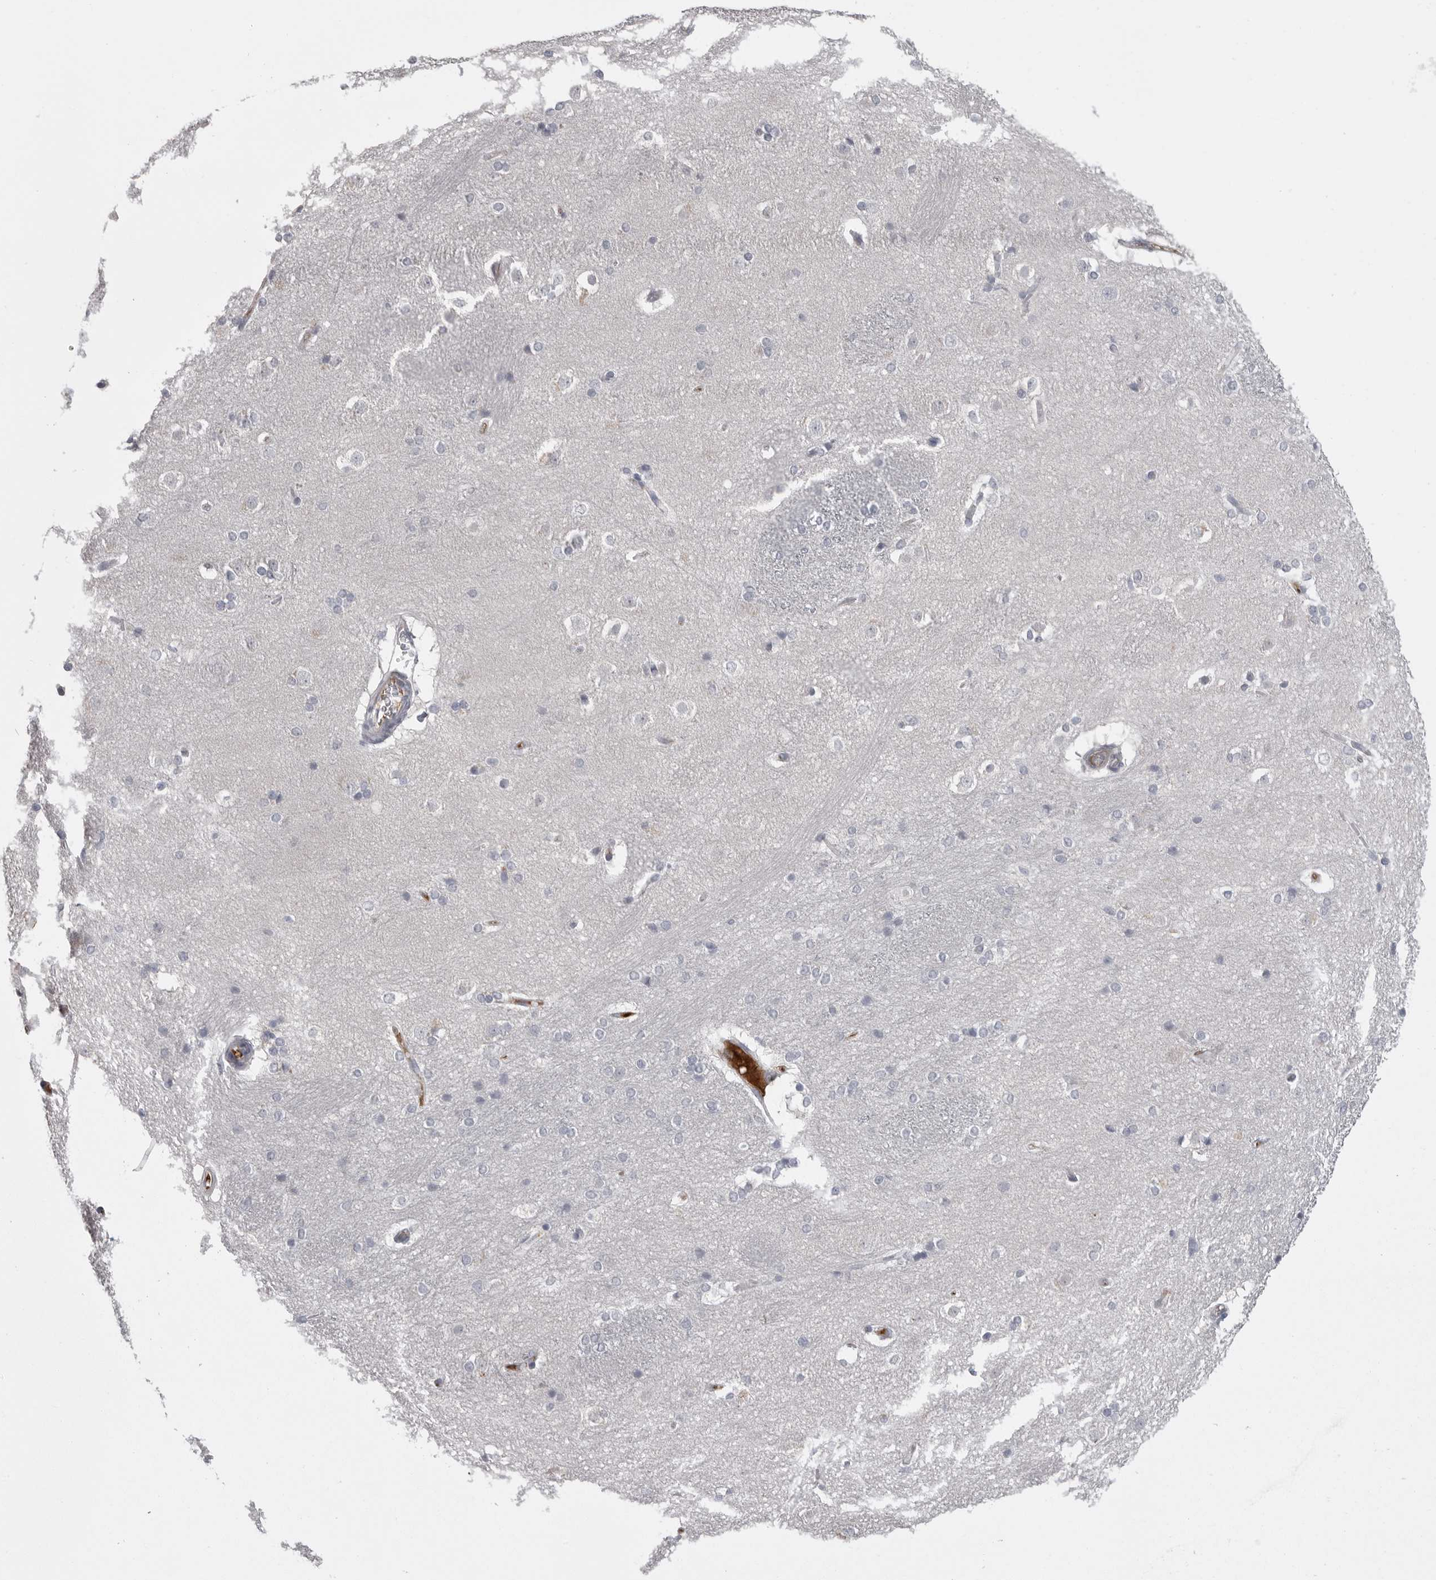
{"staining": {"intensity": "negative", "quantity": "none", "location": "none"}, "tissue": "caudate", "cell_type": "Glial cells", "image_type": "normal", "snomed": [{"axis": "morphology", "description": "Normal tissue, NOS"}, {"axis": "topography", "description": "Lateral ventricle wall"}], "caption": "DAB (3,3'-diaminobenzidine) immunohistochemical staining of benign caudate shows no significant positivity in glial cells.", "gene": "SERPING1", "patient": {"sex": "female", "age": 19}}